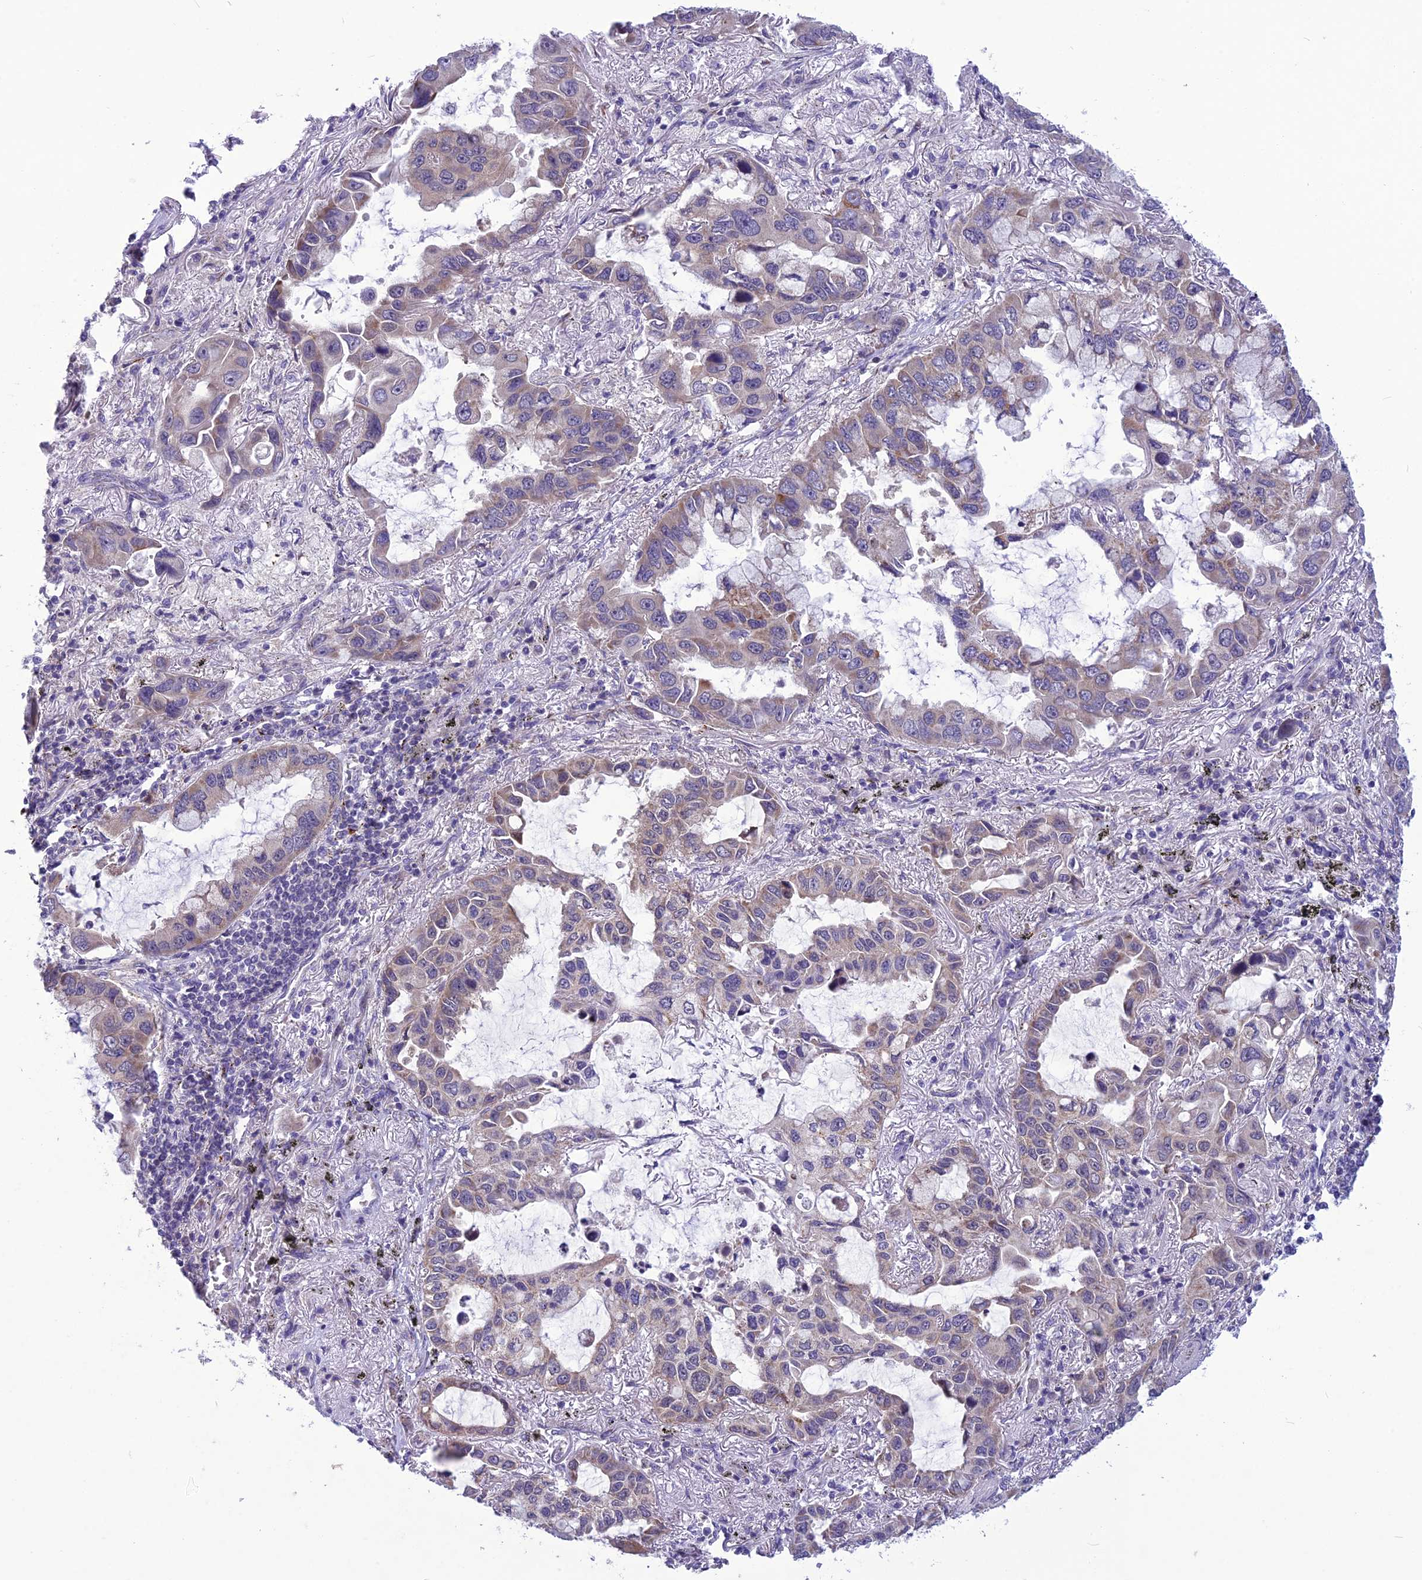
{"staining": {"intensity": "moderate", "quantity": "<25%", "location": "cytoplasmic/membranous"}, "tissue": "lung cancer", "cell_type": "Tumor cells", "image_type": "cancer", "snomed": [{"axis": "morphology", "description": "Adenocarcinoma, NOS"}, {"axis": "topography", "description": "Lung"}], "caption": "This micrograph exhibits immunohistochemistry staining of lung cancer, with low moderate cytoplasmic/membranous positivity in approximately <25% of tumor cells.", "gene": "PSMF1", "patient": {"sex": "male", "age": 64}}